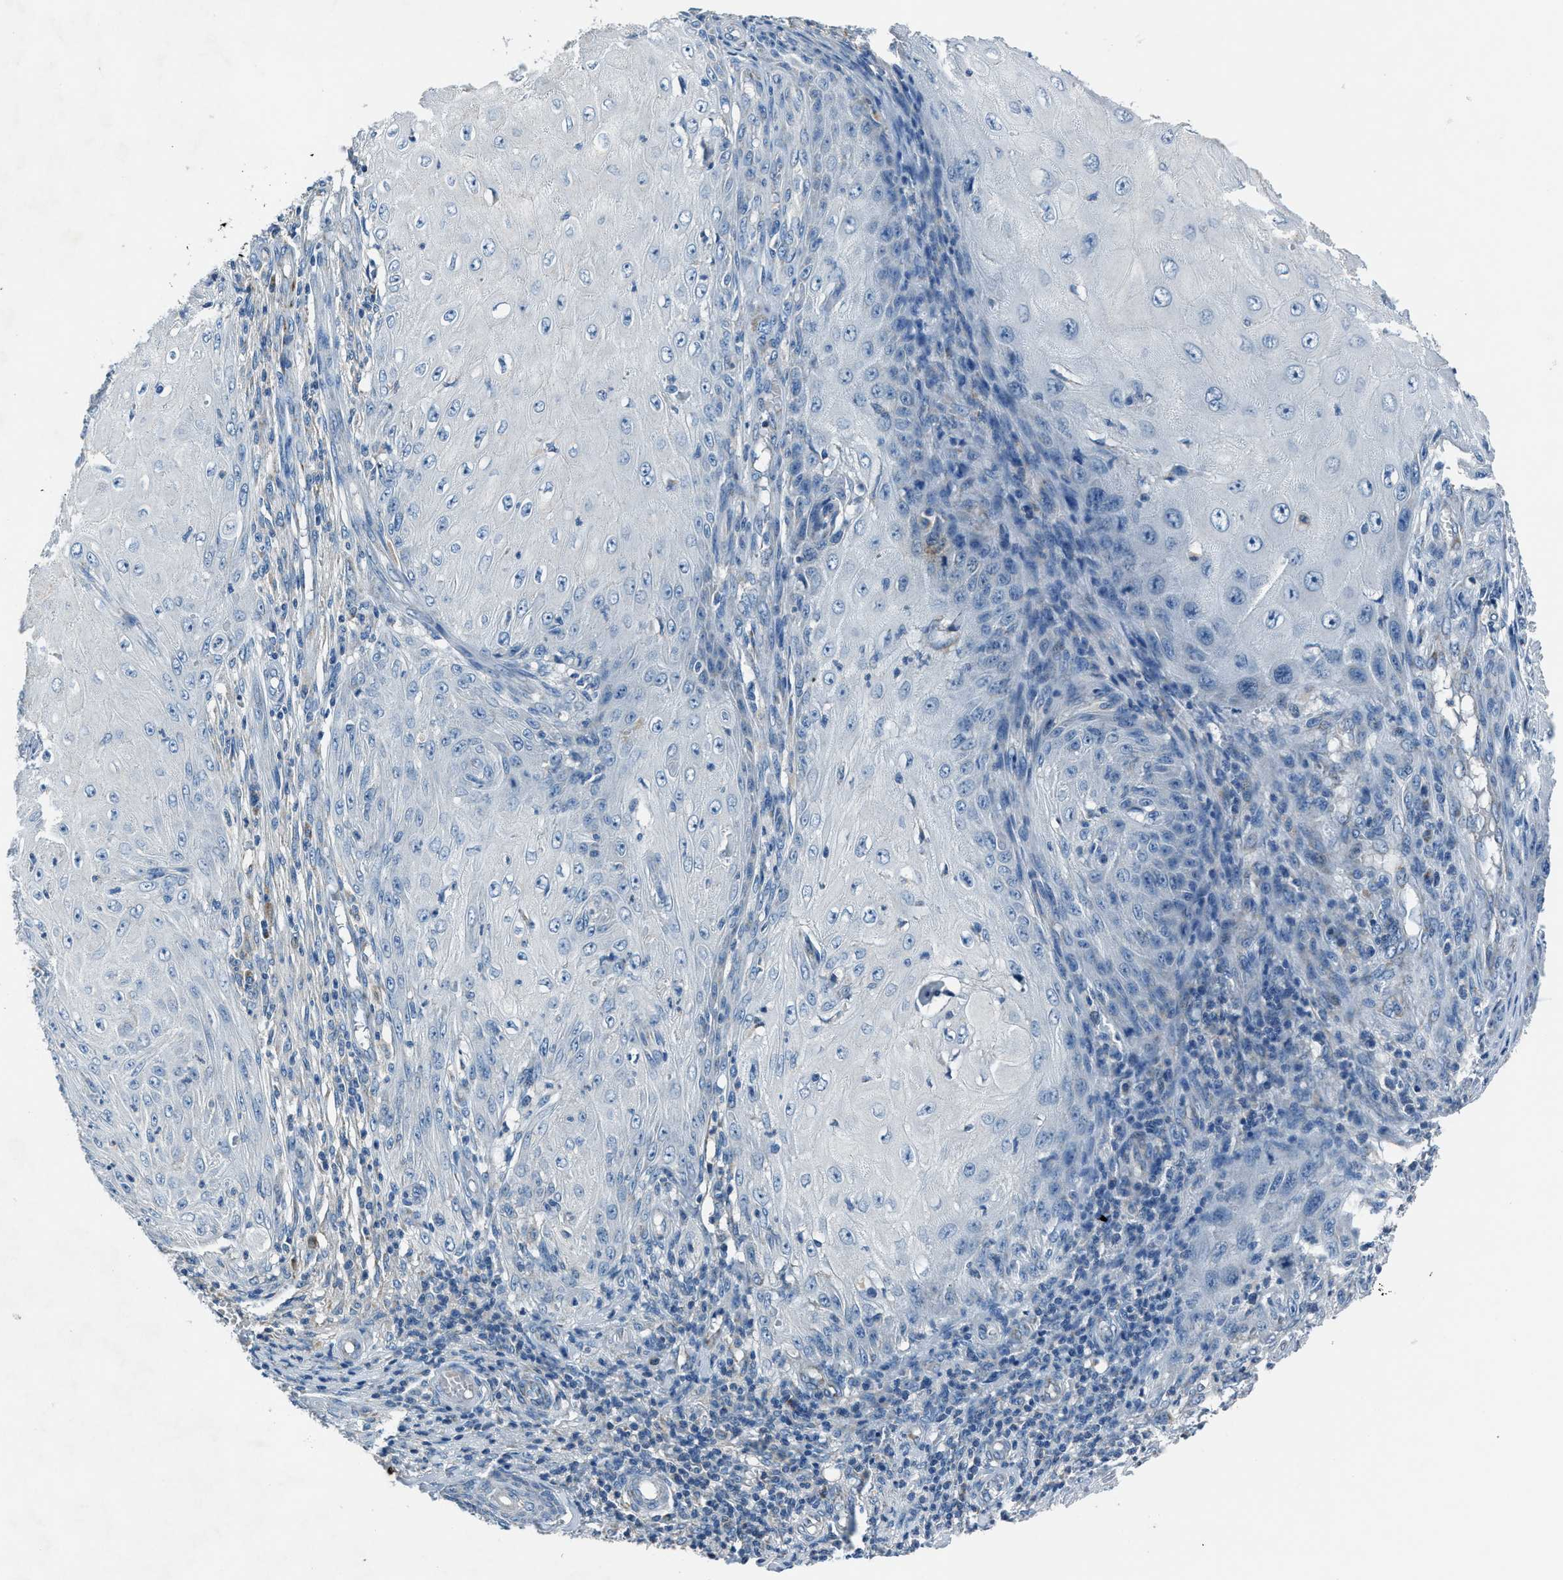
{"staining": {"intensity": "negative", "quantity": "none", "location": "none"}, "tissue": "skin cancer", "cell_type": "Tumor cells", "image_type": "cancer", "snomed": [{"axis": "morphology", "description": "Squamous cell carcinoma, NOS"}, {"axis": "topography", "description": "Skin"}], "caption": "Immunohistochemical staining of human skin cancer (squamous cell carcinoma) shows no significant staining in tumor cells.", "gene": "ADAM2", "patient": {"sex": "female", "age": 73}}